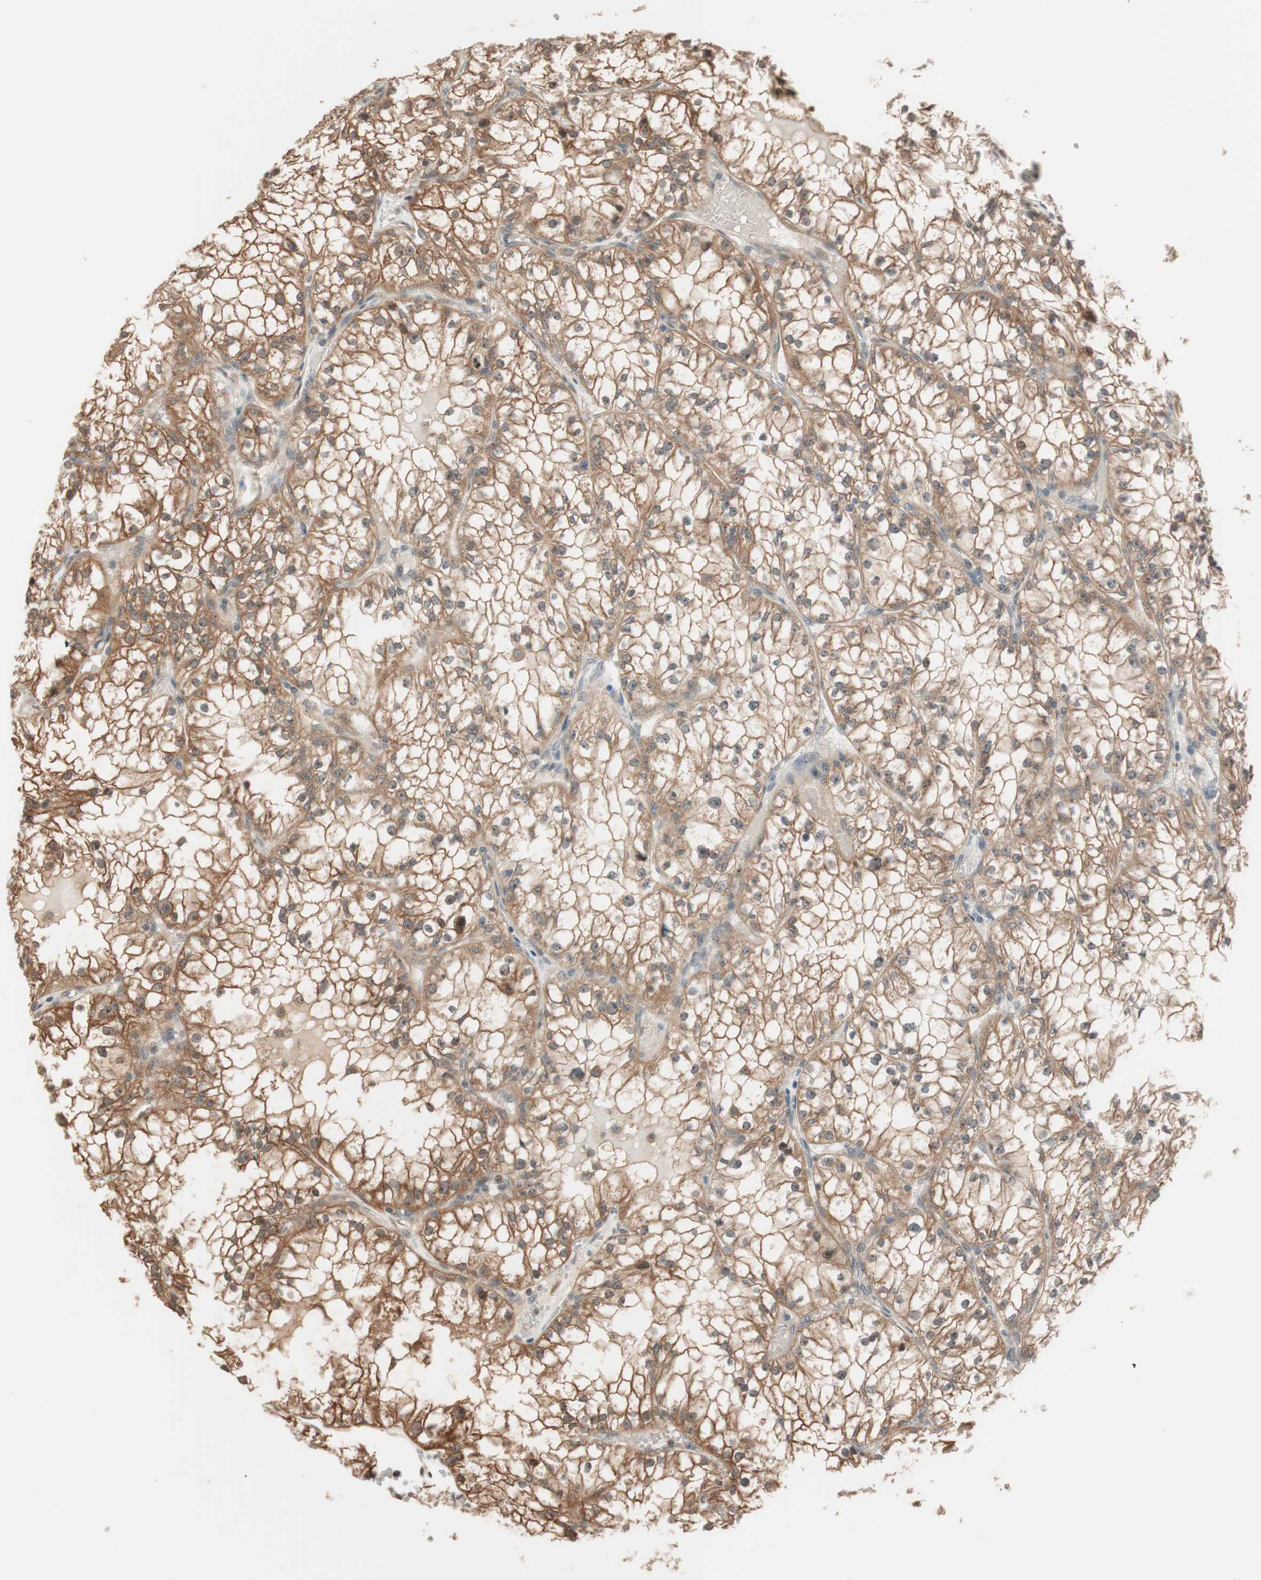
{"staining": {"intensity": "moderate", "quantity": ">75%", "location": "cytoplasmic/membranous"}, "tissue": "renal cancer", "cell_type": "Tumor cells", "image_type": "cancer", "snomed": [{"axis": "morphology", "description": "Adenocarcinoma, NOS"}, {"axis": "topography", "description": "Kidney"}], "caption": "An immunohistochemistry (IHC) histopathology image of neoplastic tissue is shown. Protein staining in brown shows moderate cytoplasmic/membranous positivity in renal adenocarcinoma within tumor cells.", "gene": "FBXO5", "patient": {"sex": "male", "age": 56}}